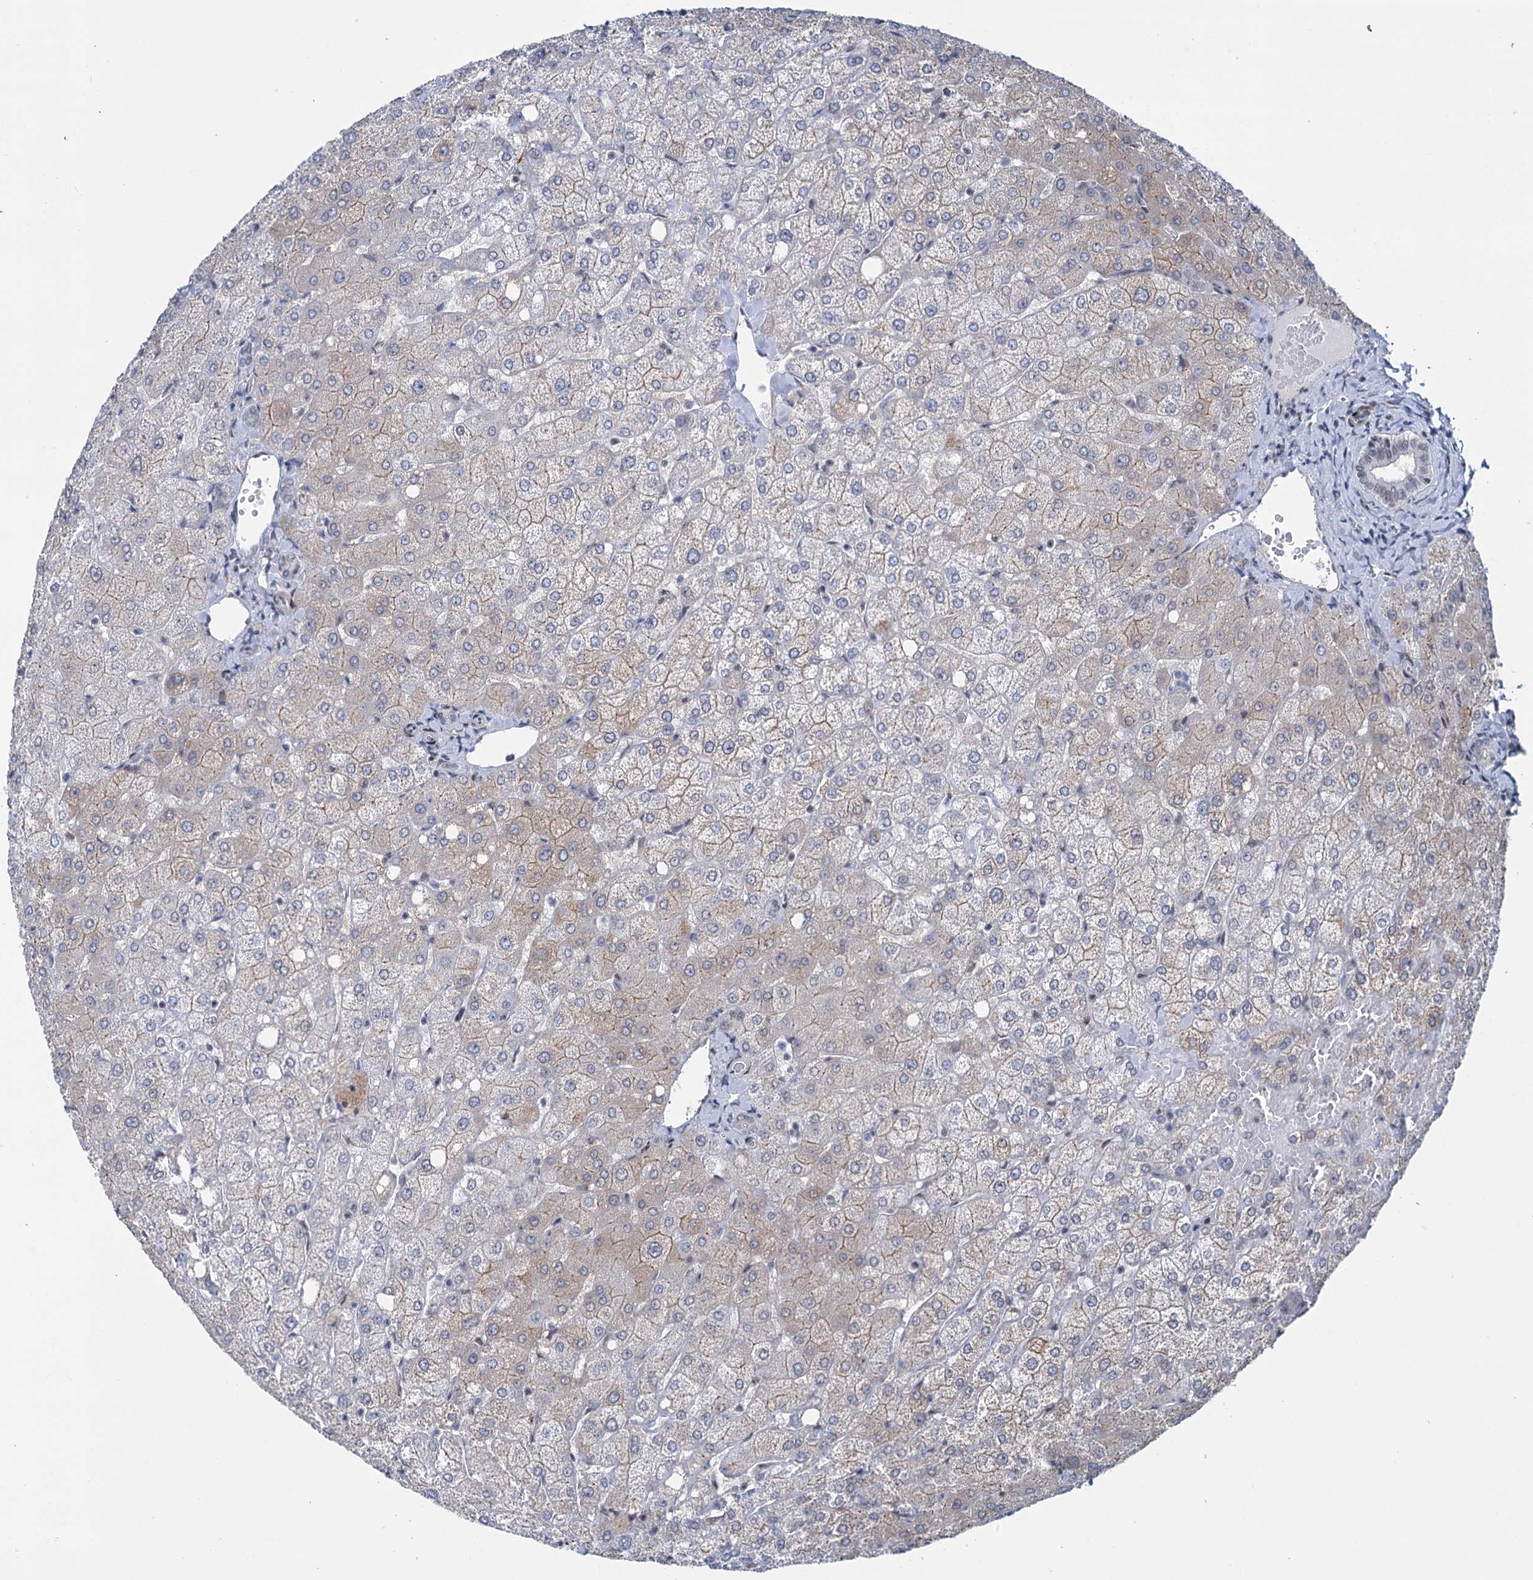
{"staining": {"intensity": "negative", "quantity": "none", "location": "none"}, "tissue": "liver", "cell_type": "Cholangiocytes", "image_type": "normal", "snomed": [{"axis": "morphology", "description": "Normal tissue, NOS"}, {"axis": "topography", "description": "Liver"}], "caption": "Protein analysis of benign liver exhibits no significant positivity in cholangiocytes. Brightfield microscopy of immunohistochemistry stained with DAB (3,3'-diaminobenzidine) (brown) and hematoxylin (blue), captured at high magnification.", "gene": "FAM53A", "patient": {"sex": "female", "age": 54}}